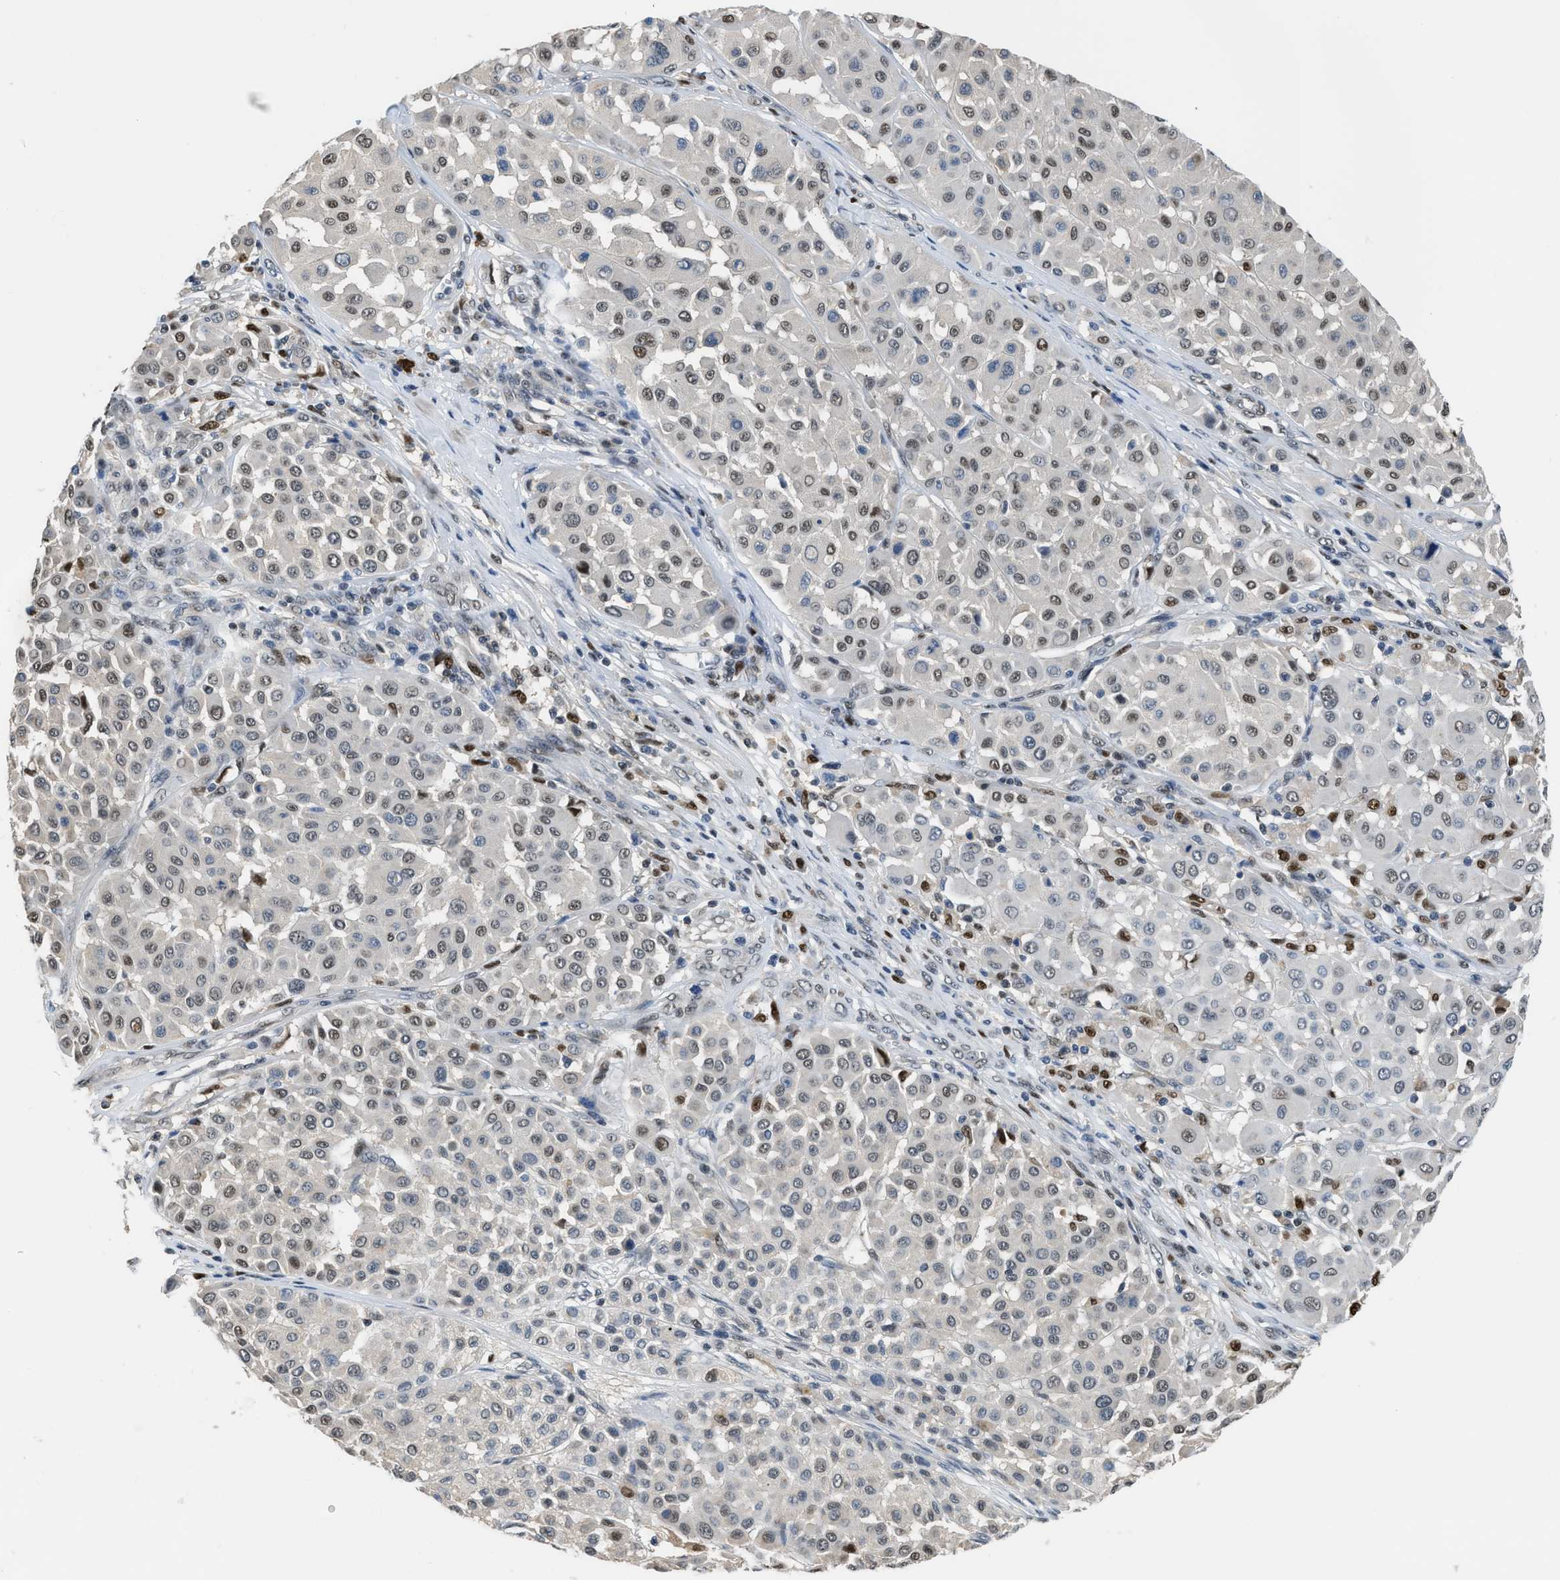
{"staining": {"intensity": "weak", "quantity": "25%-75%", "location": "nuclear"}, "tissue": "melanoma", "cell_type": "Tumor cells", "image_type": "cancer", "snomed": [{"axis": "morphology", "description": "Malignant melanoma, Metastatic site"}, {"axis": "topography", "description": "Soft tissue"}], "caption": "IHC photomicrograph of human melanoma stained for a protein (brown), which exhibits low levels of weak nuclear positivity in about 25%-75% of tumor cells.", "gene": "ALX1", "patient": {"sex": "male", "age": 41}}